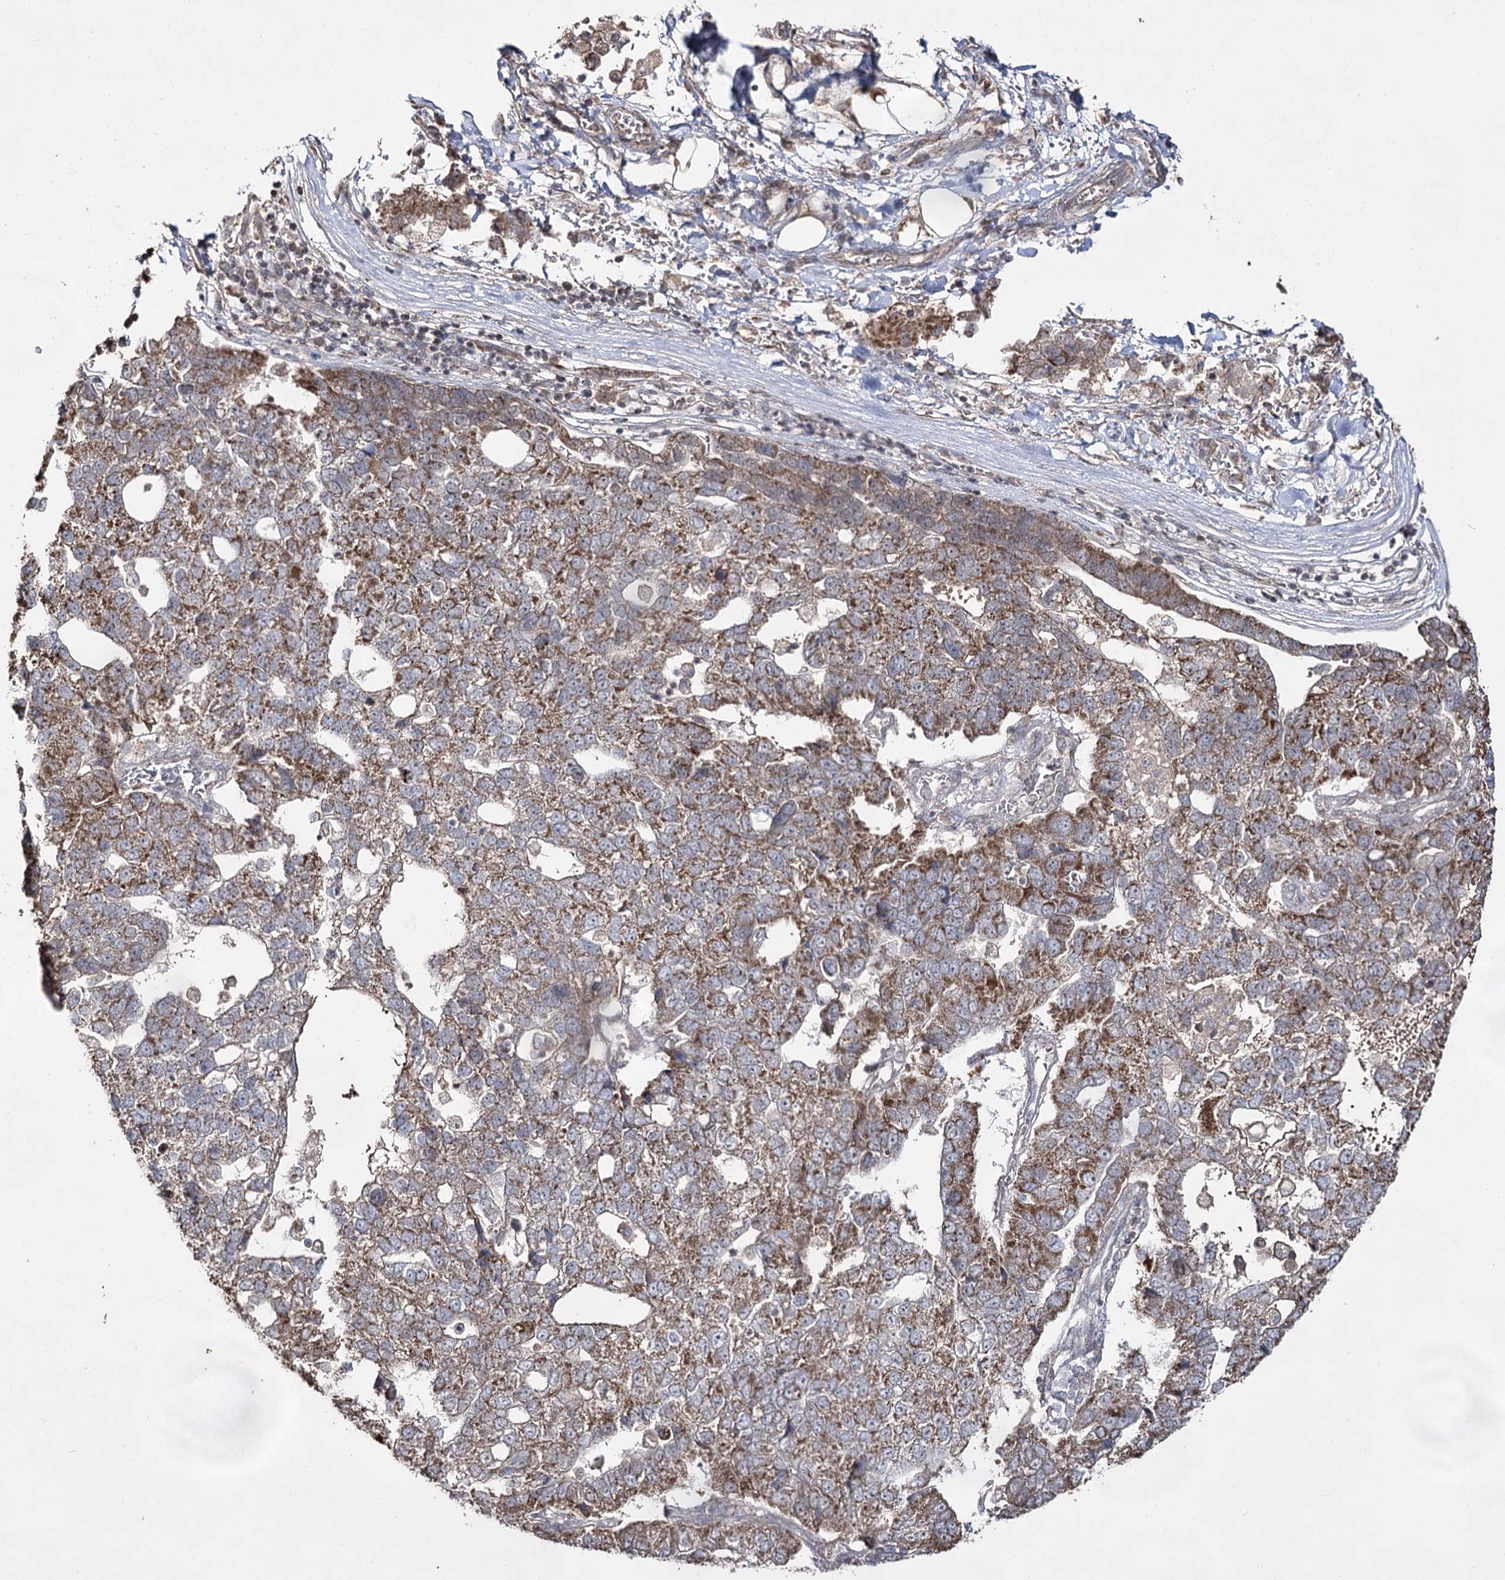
{"staining": {"intensity": "moderate", "quantity": ">75%", "location": "cytoplasmic/membranous"}, "tissue": "pancreatic cancer", "cell_type": "Tumor cells", "image_type": "cancer", "snomed": [{"axis": "morphology", "description": "Adenocarcinoma, NOS"}, {"axis": "topography", "description": "Pancreas"}], "caption": "Tumor cells display moderate cytoplasmic/membranous positivity in about >75% of cells in adenocarcinoma (pancreatic).", "gene": "ACTR6", "patient": {"sex": "female", "age": 61}}